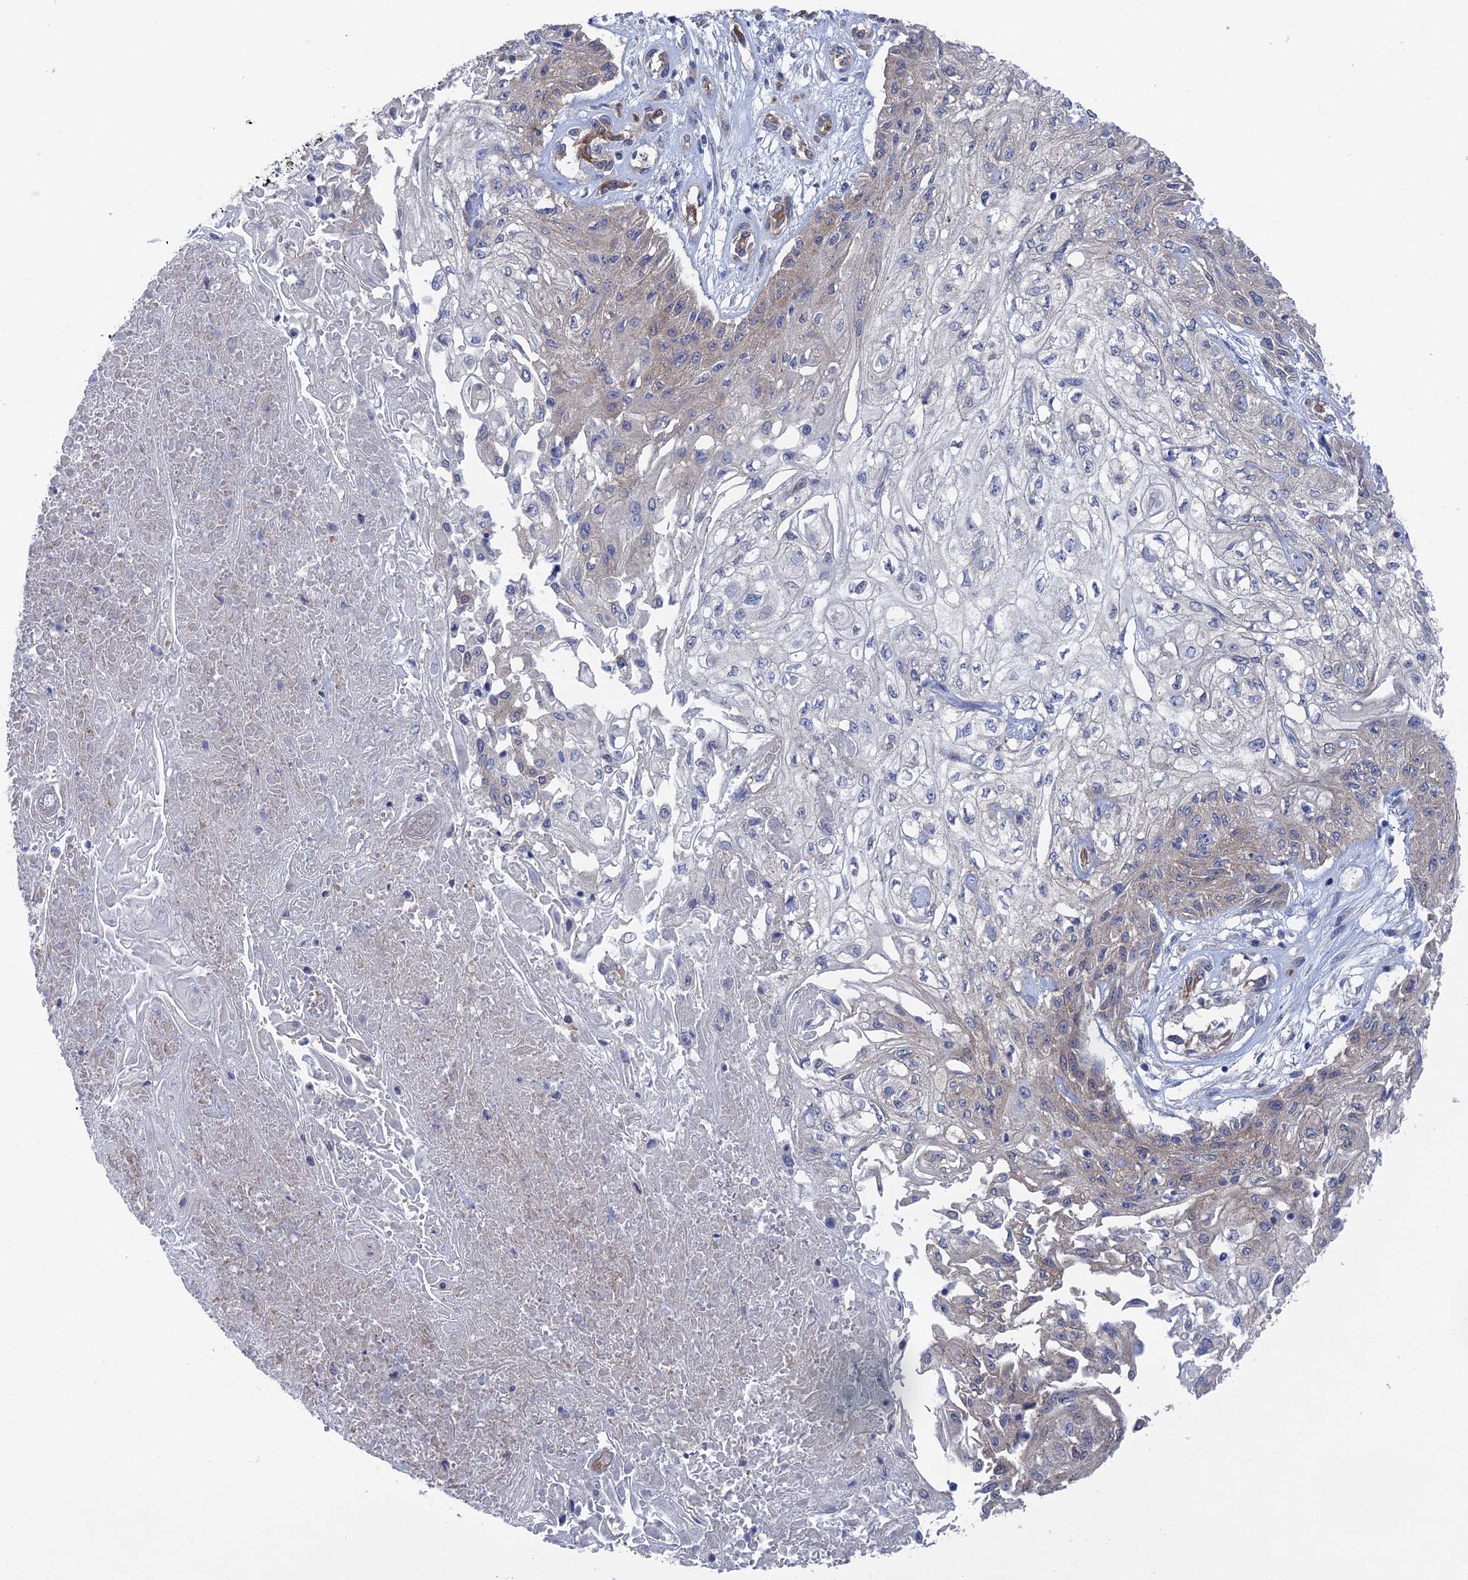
{"staining": {"intensity": "negative", "quantity": "none", "location": "none"}, "tissue": "skin cancer", "cell_type": "Tumor cells", "image_type": "cancer", "snomed": [{"axis": "morphology", "description": "Squamous cell carcinoma, NOS"}, {"axis": "morphology", "description": "Squamous cell carcinoma, metastatic, NOS"}, {"axis": "topography", "description": "Skin"}, {"axis": "topography", "description": "Lymph node"}], "caption": "This is an IHC micrograph of skin cancer. There is no positivity in tumor cells.", "gene": "ARAP3", "patient": {"sex": "male", "age": 75}}